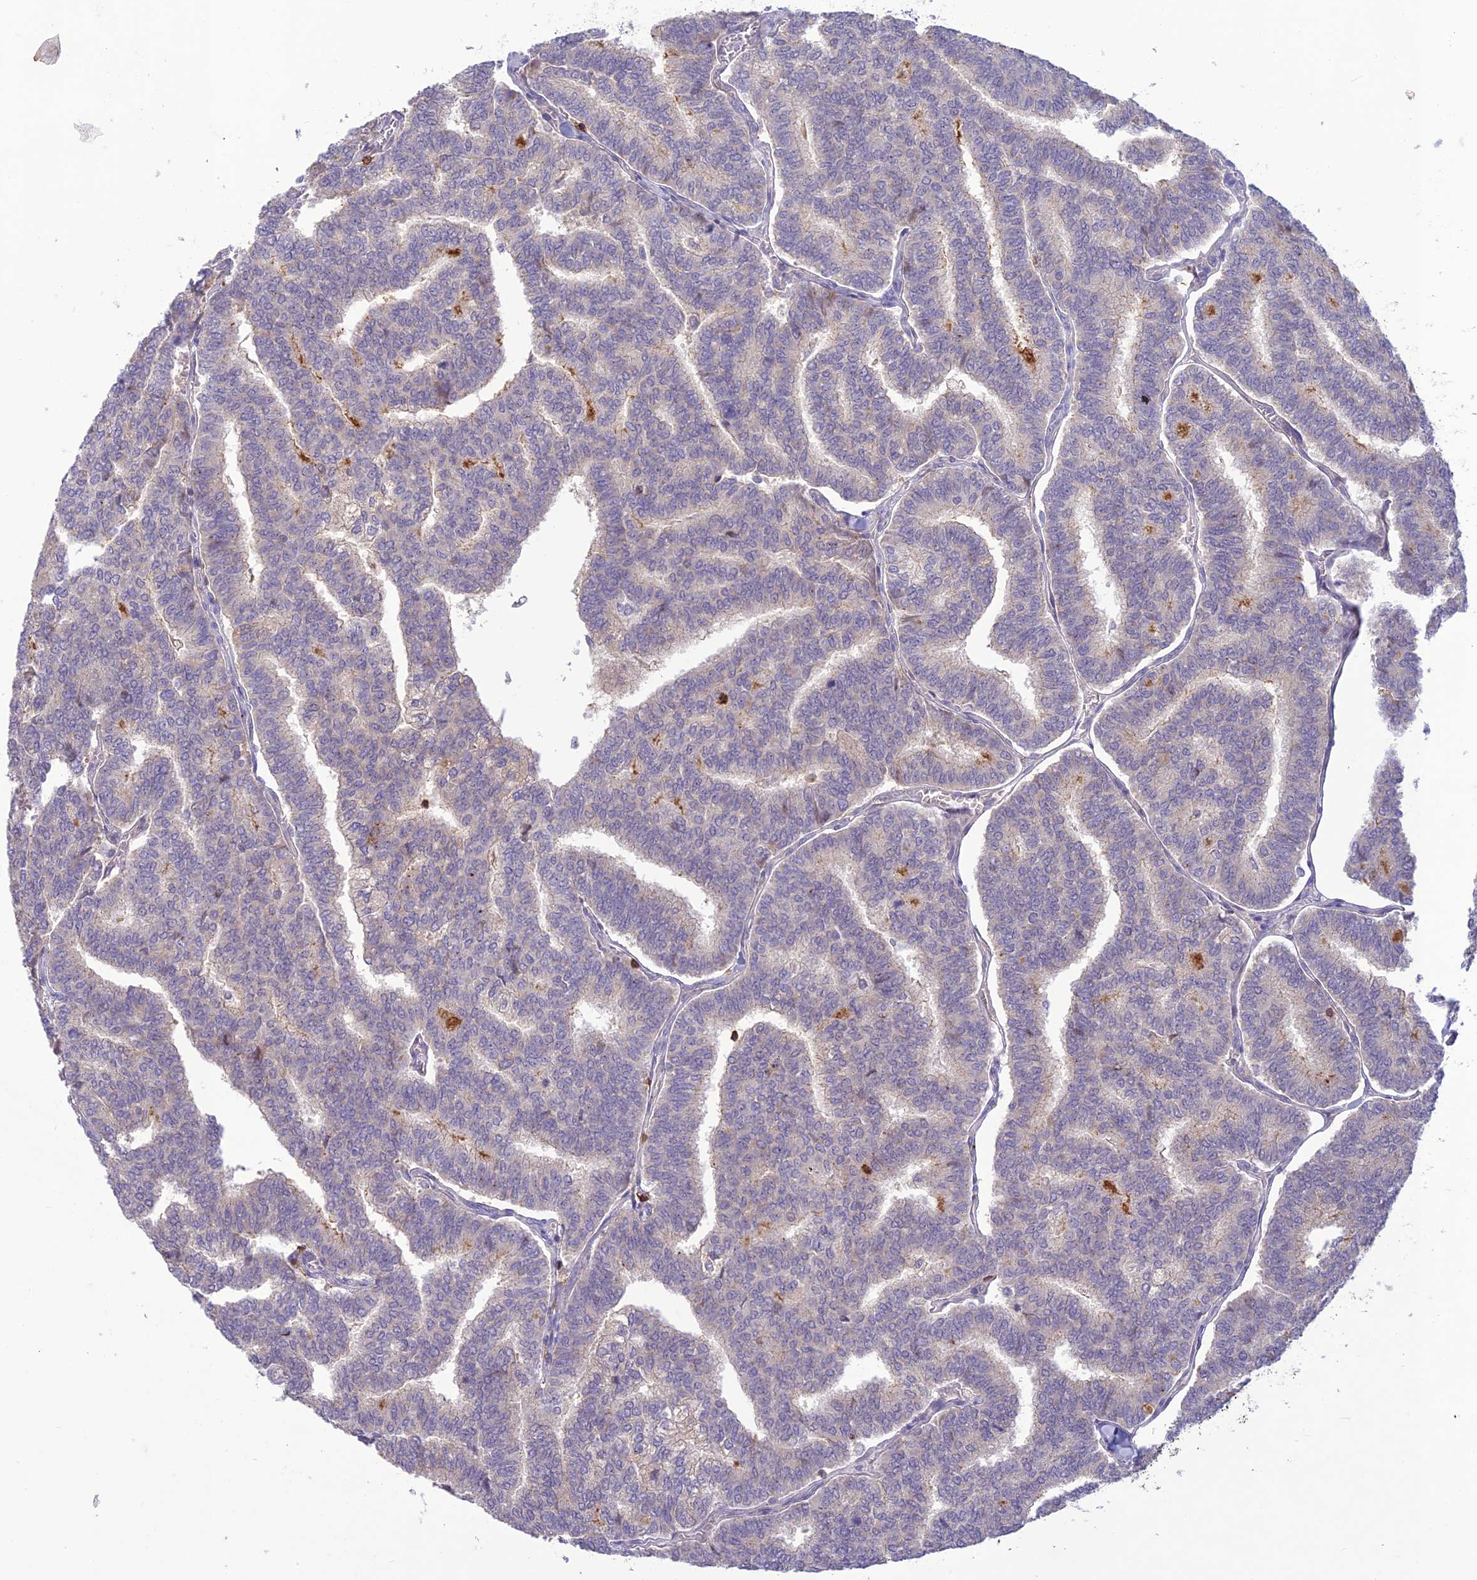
{"staining": {"intensity": "negative", "quantity": "none", "location": "none"}, "tissue": "thyroid cancer", "cell_type": "Tumor cells", "image_type": "cancer", "snomed": [{"axis": "morphology", "description": "Papillary adenocarcinoma, NOS"}, {"axis": "topography", "description": "Thyroid gland"}], "caption": "High power microscopy histopathology image of an IHC photomicrograph of thyroid cancer (papillary adenocarcinoma), revealing no significant expression in tumor cells.", "gene": "ITGAE", "patient": {"sex": "female", "age": 35}}